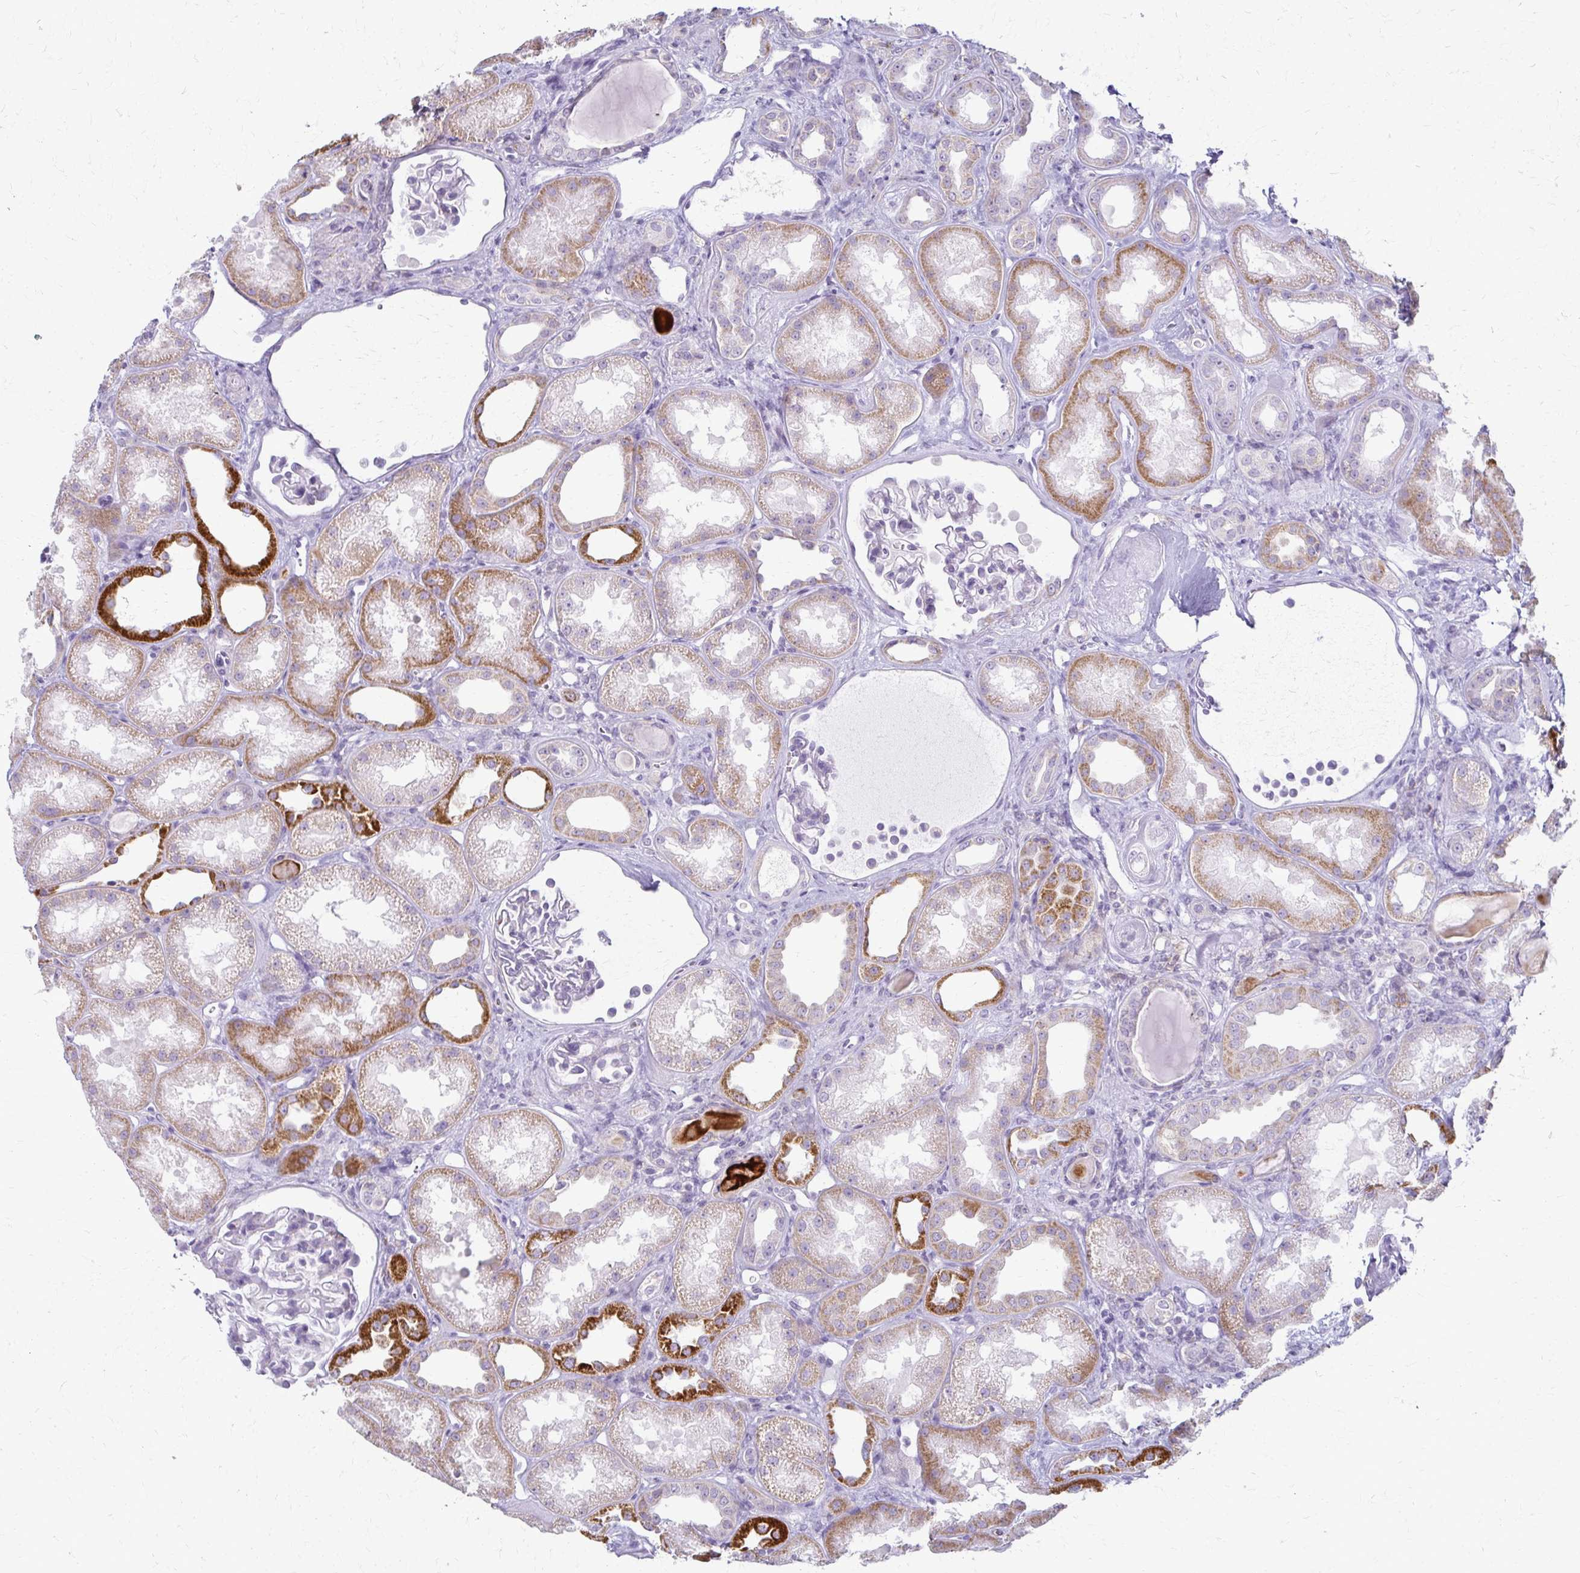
{"staining": {"intensity": "negative", "quantity": "none", "location": "none"}, "tissue": "kidney", "cell_type": "Cells in glomeruli", "image_type": "normal", "snomed": [{"axis": "morphology", "description": "Normal tissue, NOS"}, {"axis": "topography", "description": "Kidney"}], "caption": "High power microscopy histopathology image of an immunohistochemistry (IHC) image of normal kidney, revealing no significant staining in cells in glomeruli.", "gene": "FCGR2A", "patient": {"sex": "male", "age": 61}}